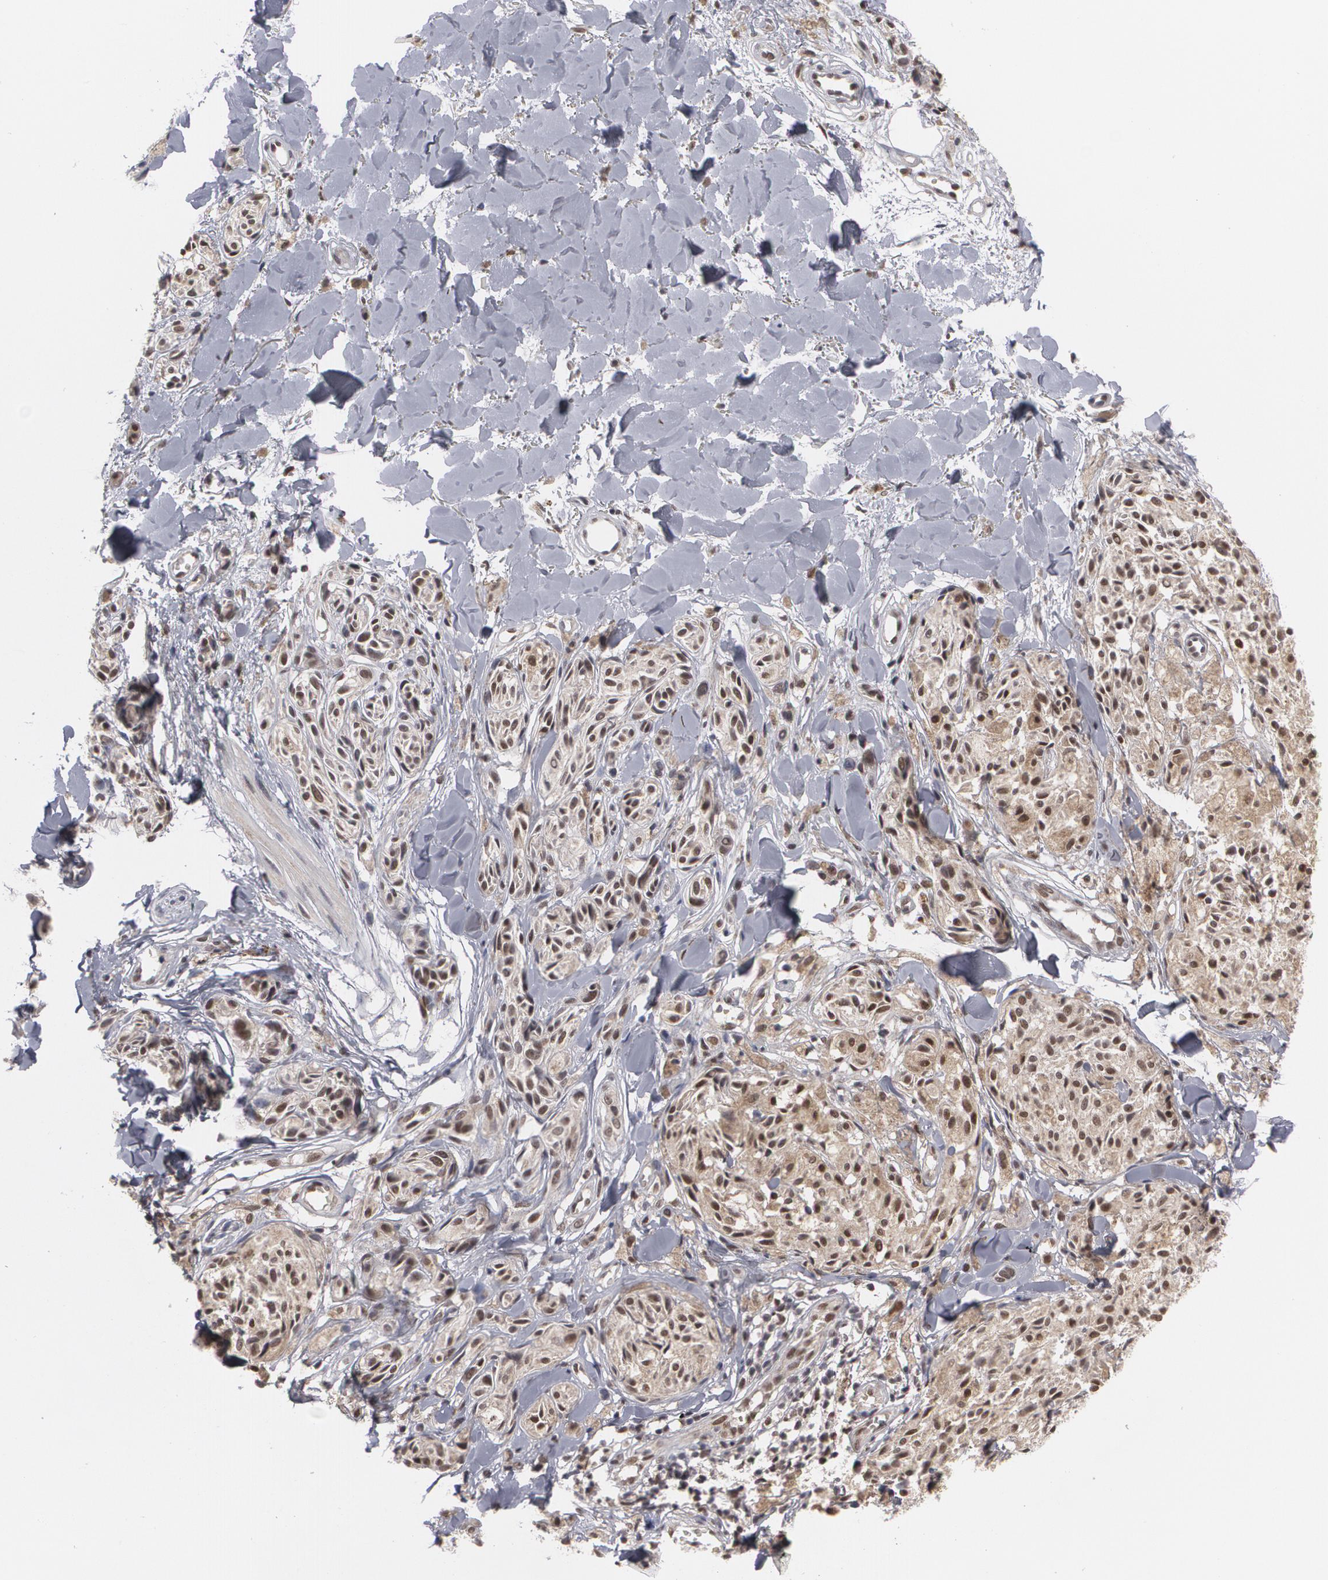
{"staining": {"intensity": "moderate", "quantity": ">75%", "location": "nuclear"}, "tissue": "melanoma", "cell_type": "Tumor cells", "image_type": "cancer", "snomed": [{"axis": "morphology", "description": "Malignant melanoma, Metastatic site"}, {"axis": "topography", "description": "Skin"}], "caption": "This is an image of immunohistochemistry (IHC) staining of melanoma, which shows moderate positivity in the nuclear of tumor cells.", "gene": "INTS6", "patient": {"sex": "female", "age": 66}}